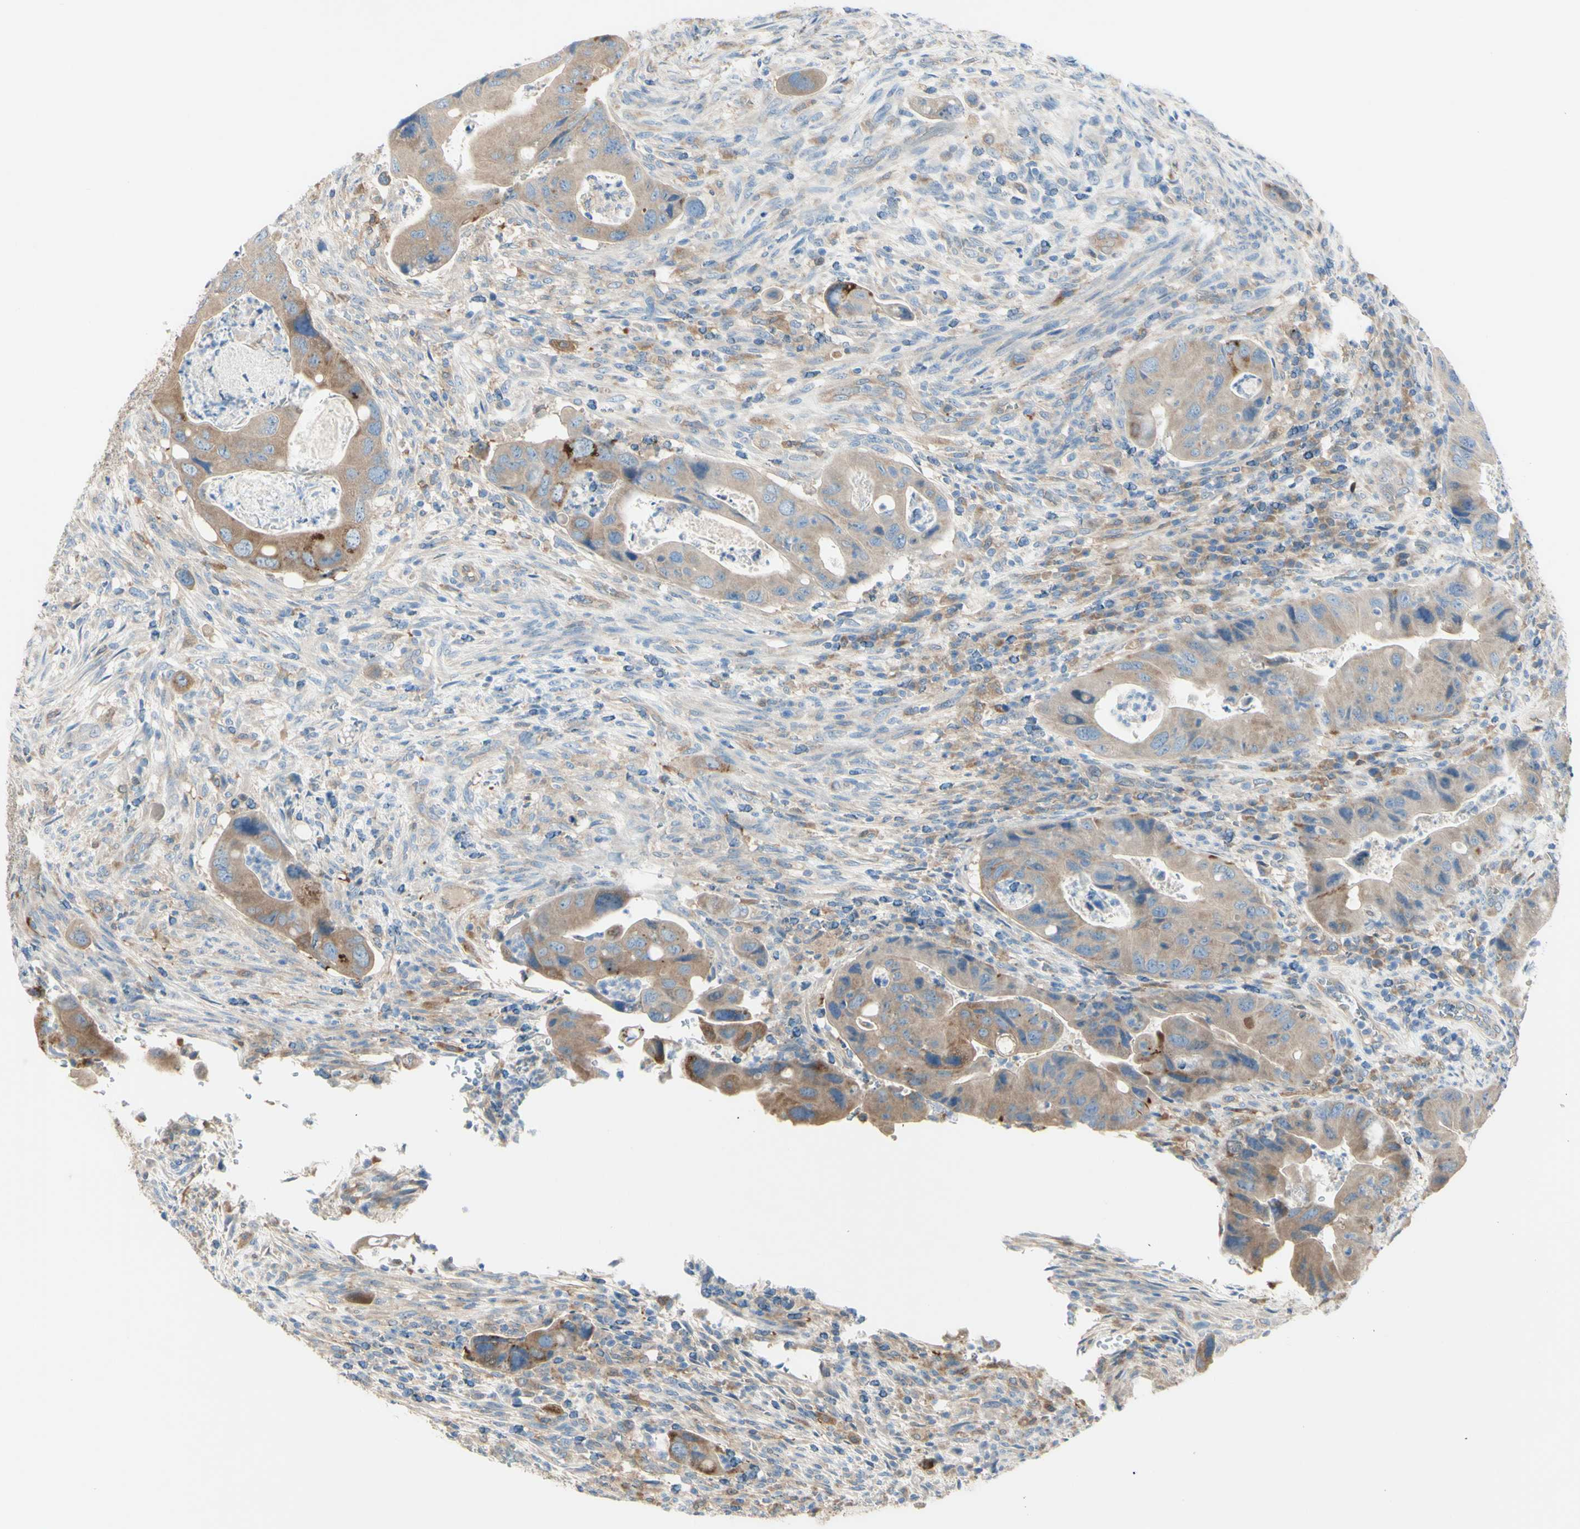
{"staining": {"intensity": "moderate", "quantity": ">75%", "location": "cytoplasmic/membranous"}, "tissue": "colorectal cancer", "cell_type": "Tumor cells", "image_type": "cancer", "snomed": [{"axis": "morphology", "description": "Adenocarcinoma, NOS"}, {"axis": "topography", "description": "Rectum"}], "caption": "Moderate cytoplasmic/membranous protein expression is identified in about >75% of tumor cells in colorectal cancer.", "gene": "IGSF9B", "patient": {"sex": "female", "age": 57}}